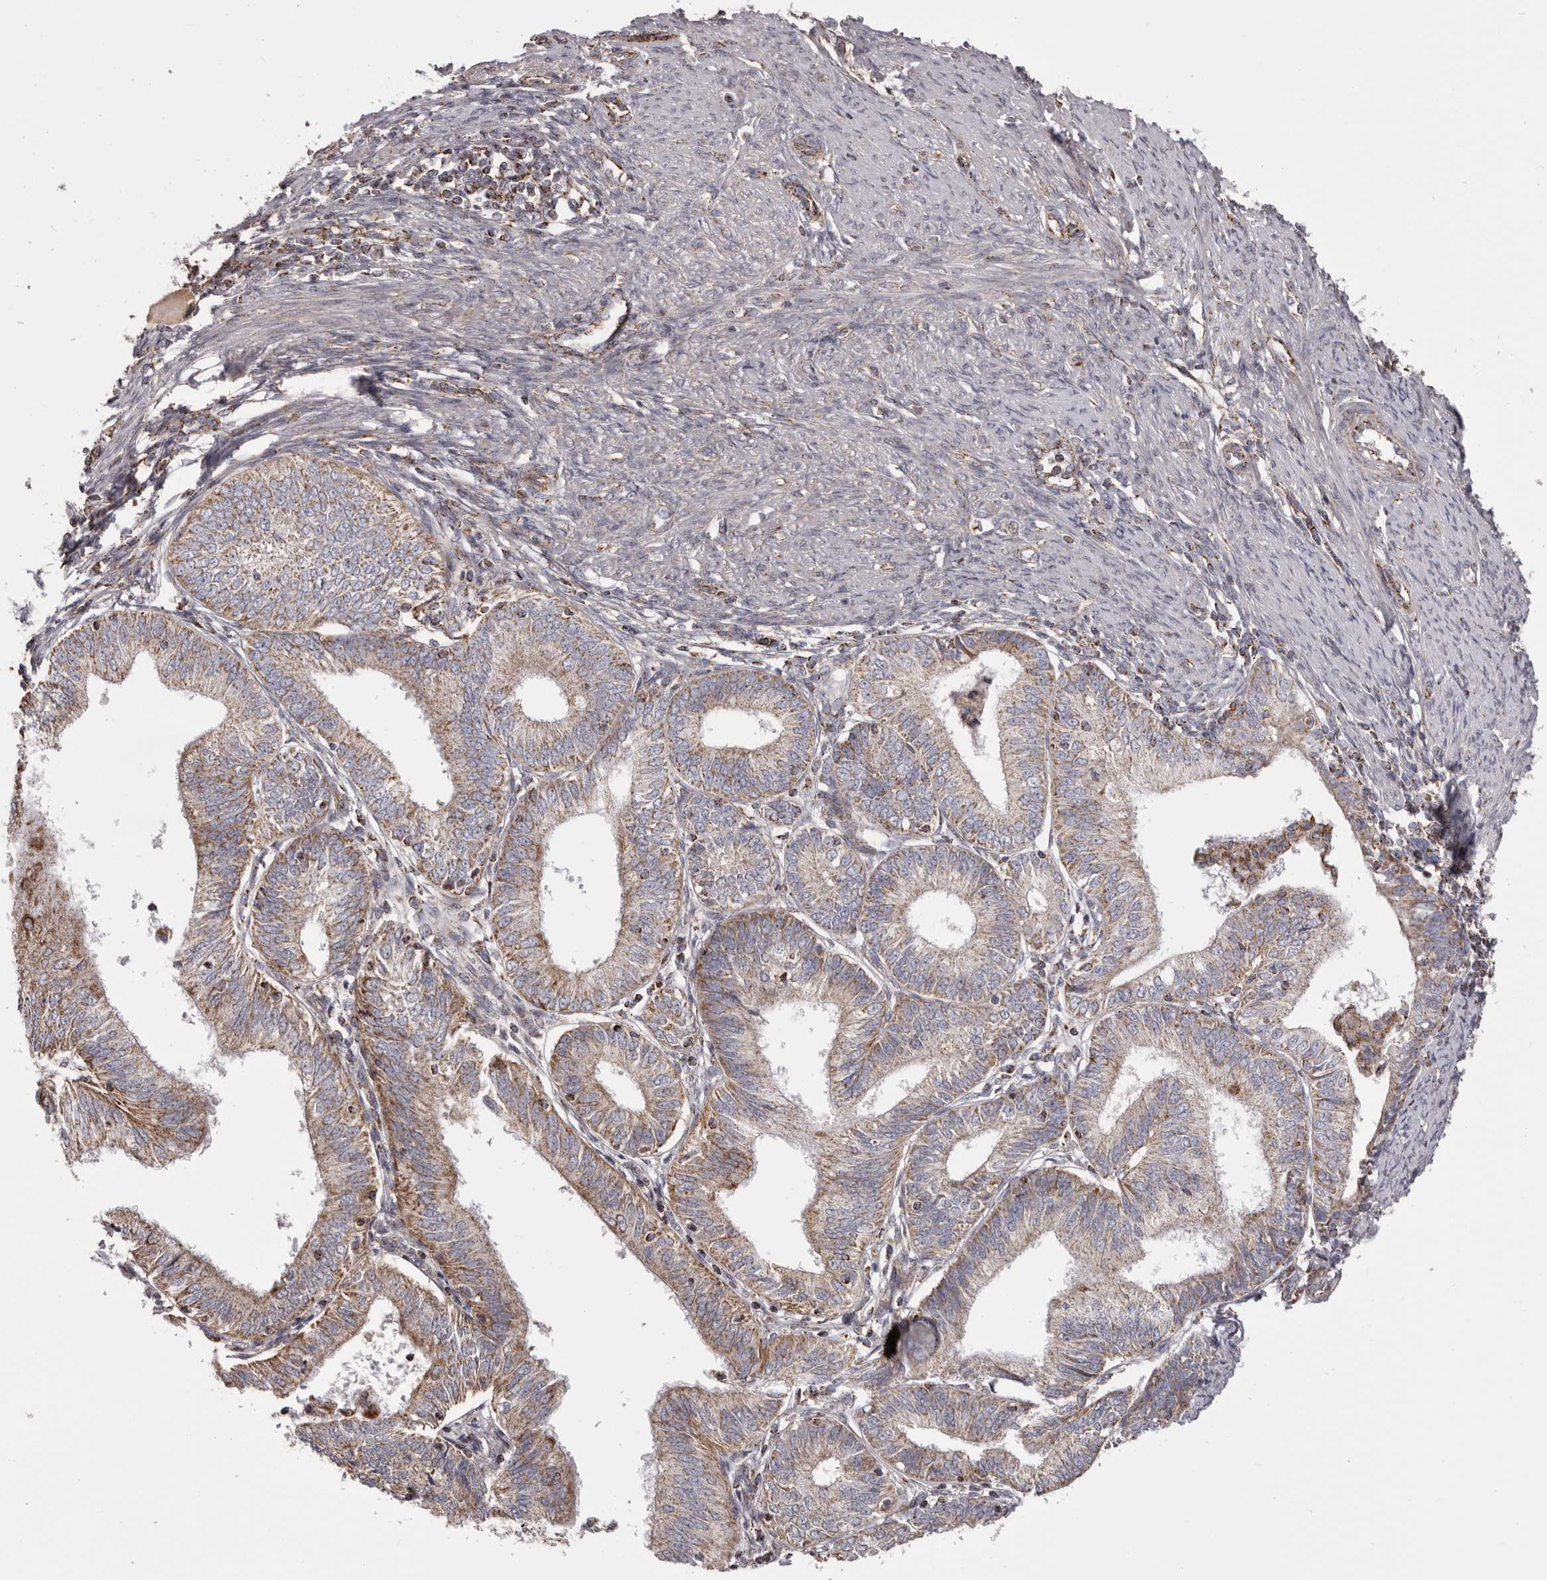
{"staining": {"intensity": "moderate", "quantity": ">75%", "location": "cytoplasmic/membranous"}, "tissue": "endometrial cancer", "cell_type": "Tumor cells", "image_type": "cancer", "snomed": [{"axis": "morphology", "description": "Adenocarcinoma, NOS"}, {"axis": "topography", "description": "Endometrium"}], "caption": "Moderate cytoplasmic/membranous expression is present in about >75% of tumor cells in adenocarcinoma (endometrial). Using DAB (brown) and hematoxylin (blue) stains, captured at high magnification using brightfield microscopy.", "gene": "CHRM2", "patient": {"sex": "female", "age": 51}}